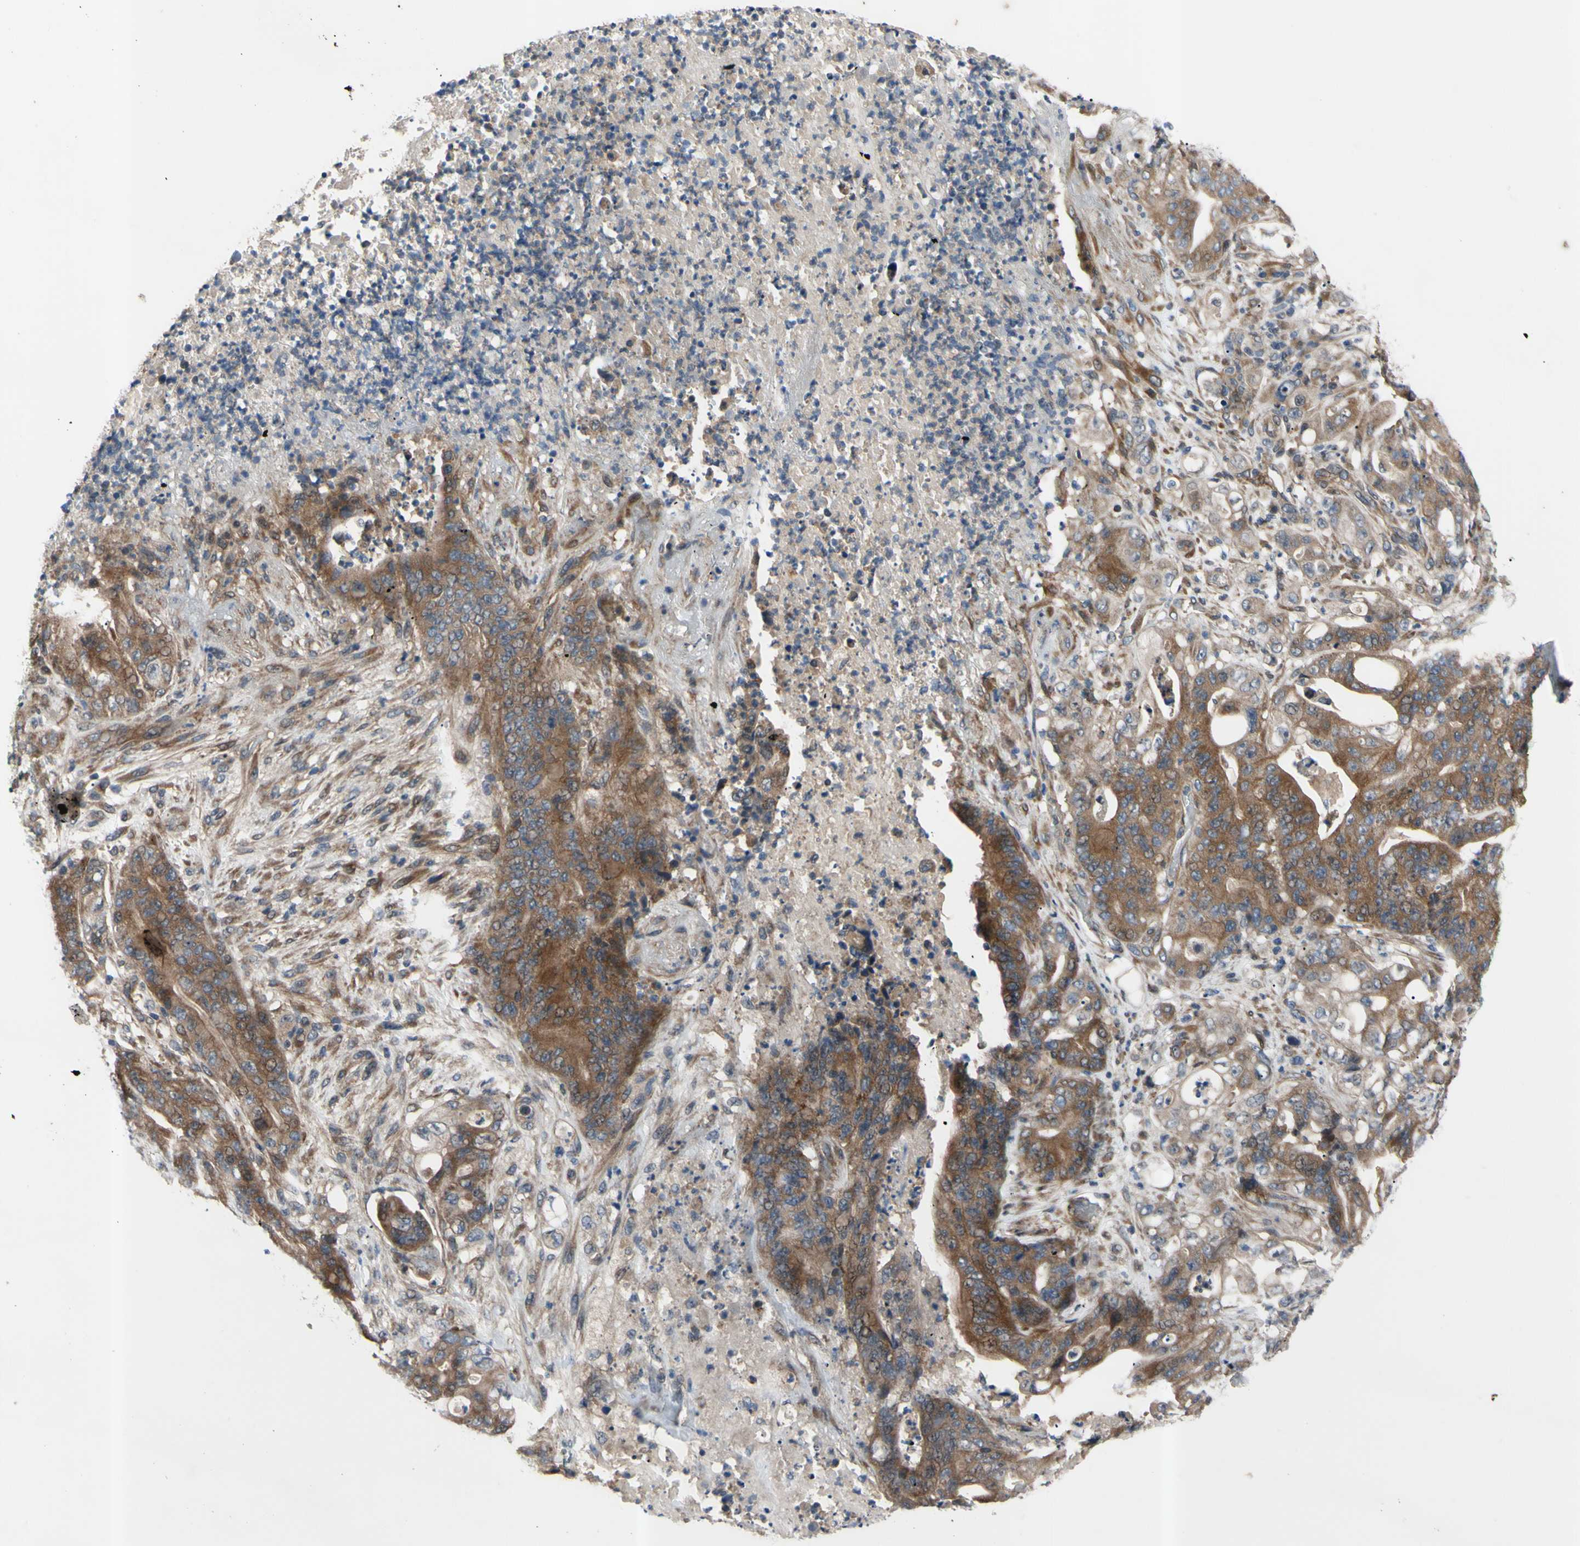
{"staining": {"intensity": "moderate", "quantity": ">75%", "location": "cytoplasmic/membranous"}, "tissue": "stomach cancer", "cell_type": "Tumor cells", "image_type": "cancer", "snomed": [{"axis": "morphology", "description": "Adenocarcinoma, NOS"}, {"axis": "topography", "description": "Stomach"}], "caption": "This photomicrograph exhibits immunohistochemistry (IHC) staining of stomach cancer, with medium moderate cytoplasmic/membranous staining in about >75% of tumor cells.", "gene": "SVIL", "patient": {"sex": "female", "age": 73}}